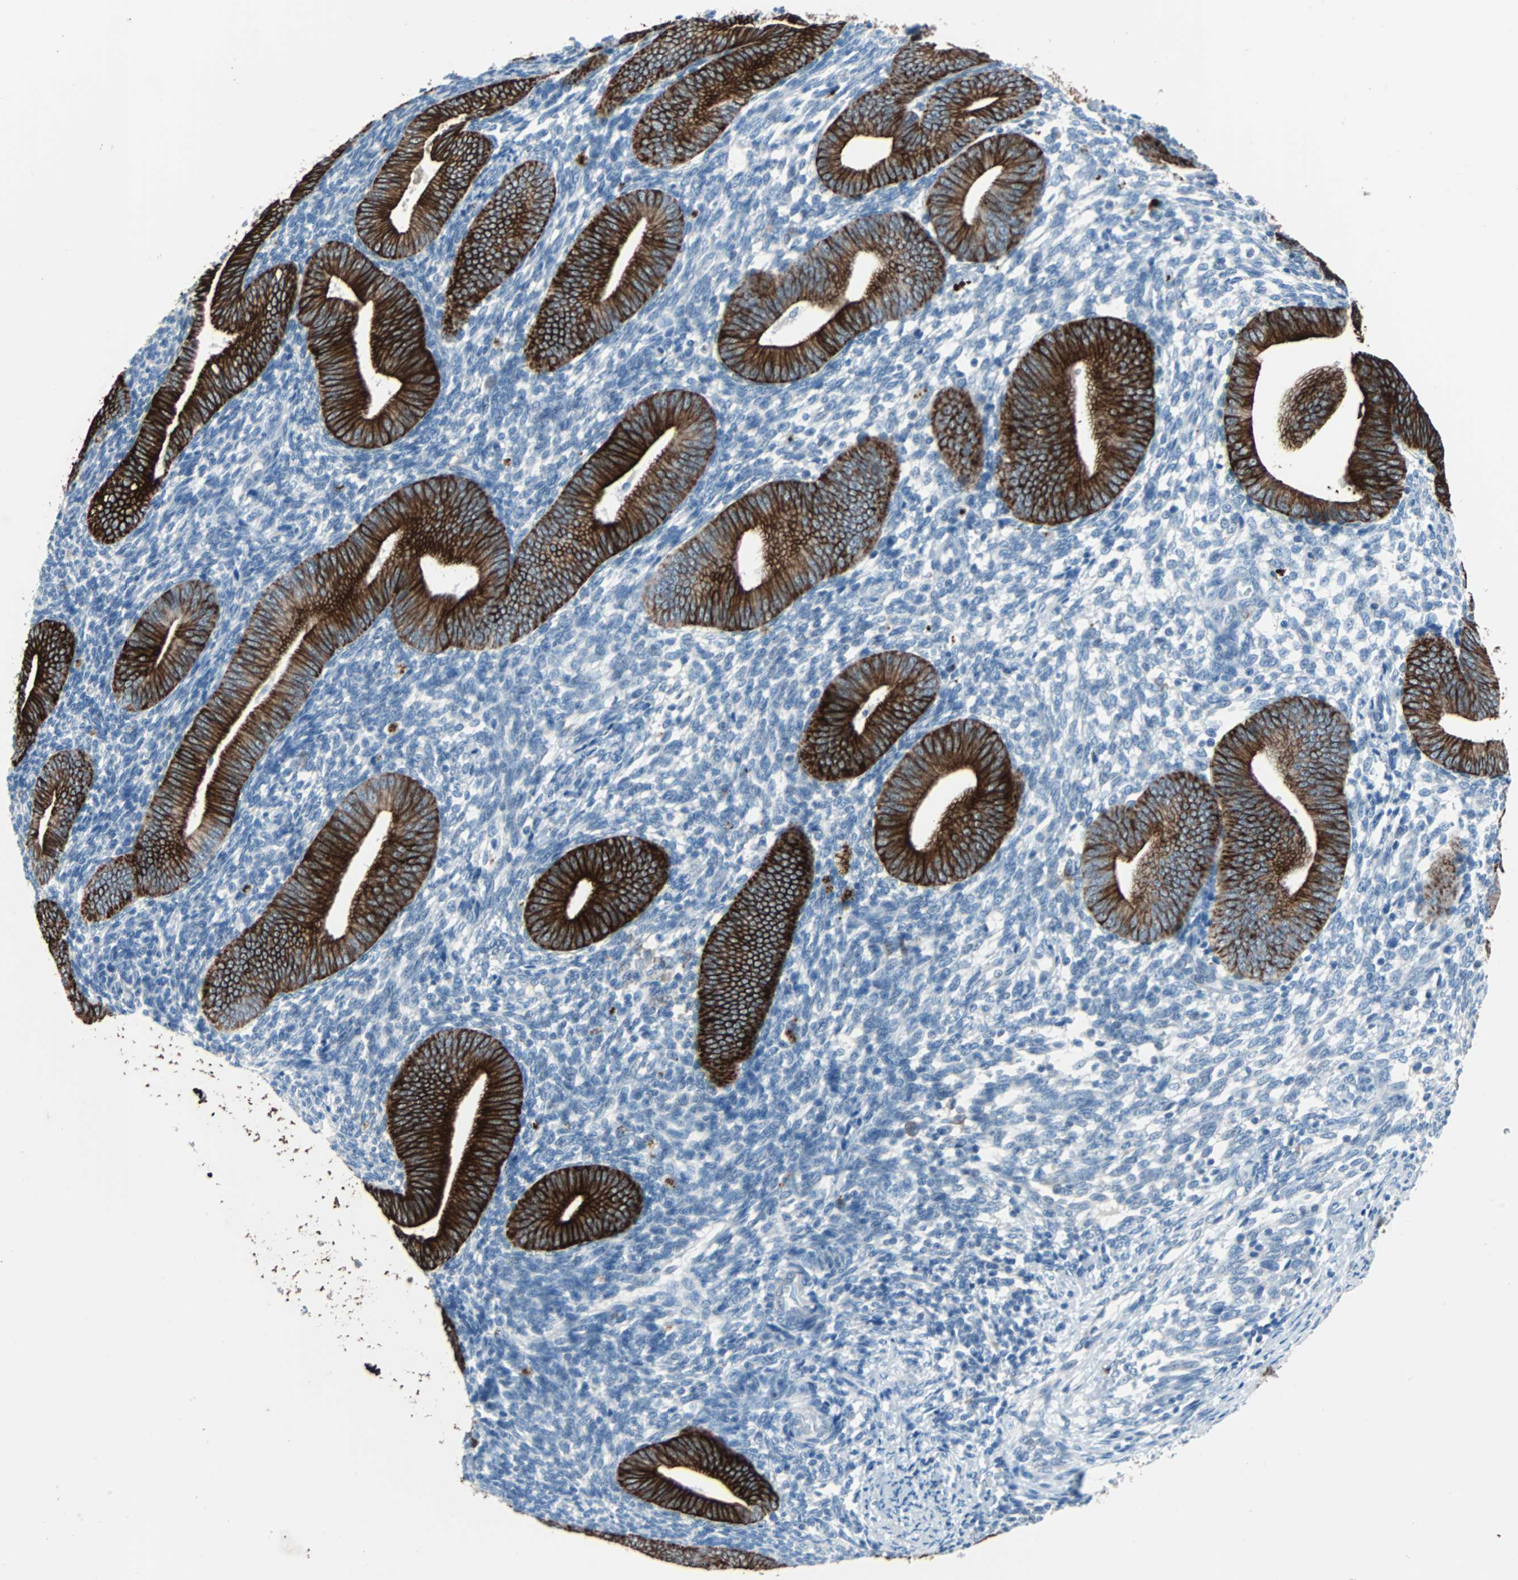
{"staining": {"intensity": "negative", "quantity": "none", "location": "none"}, "tissue": "endometrium", "cell_type": "Cells in endometrial stroma", "image_type": "normal", "snomed": [{"axis": "morphology", "description": "Normal tissue, NOS"}, {"axis": "topography", "description": "Uterus"}, {"axis": "topography", "description": "Endometrium"}], "caption": "The histopathology image exhibits no significant staining in cells in endometrial stroma of endometrium.", "gene": "KRT7", "patient": {"sex": "female", "age": 33}}